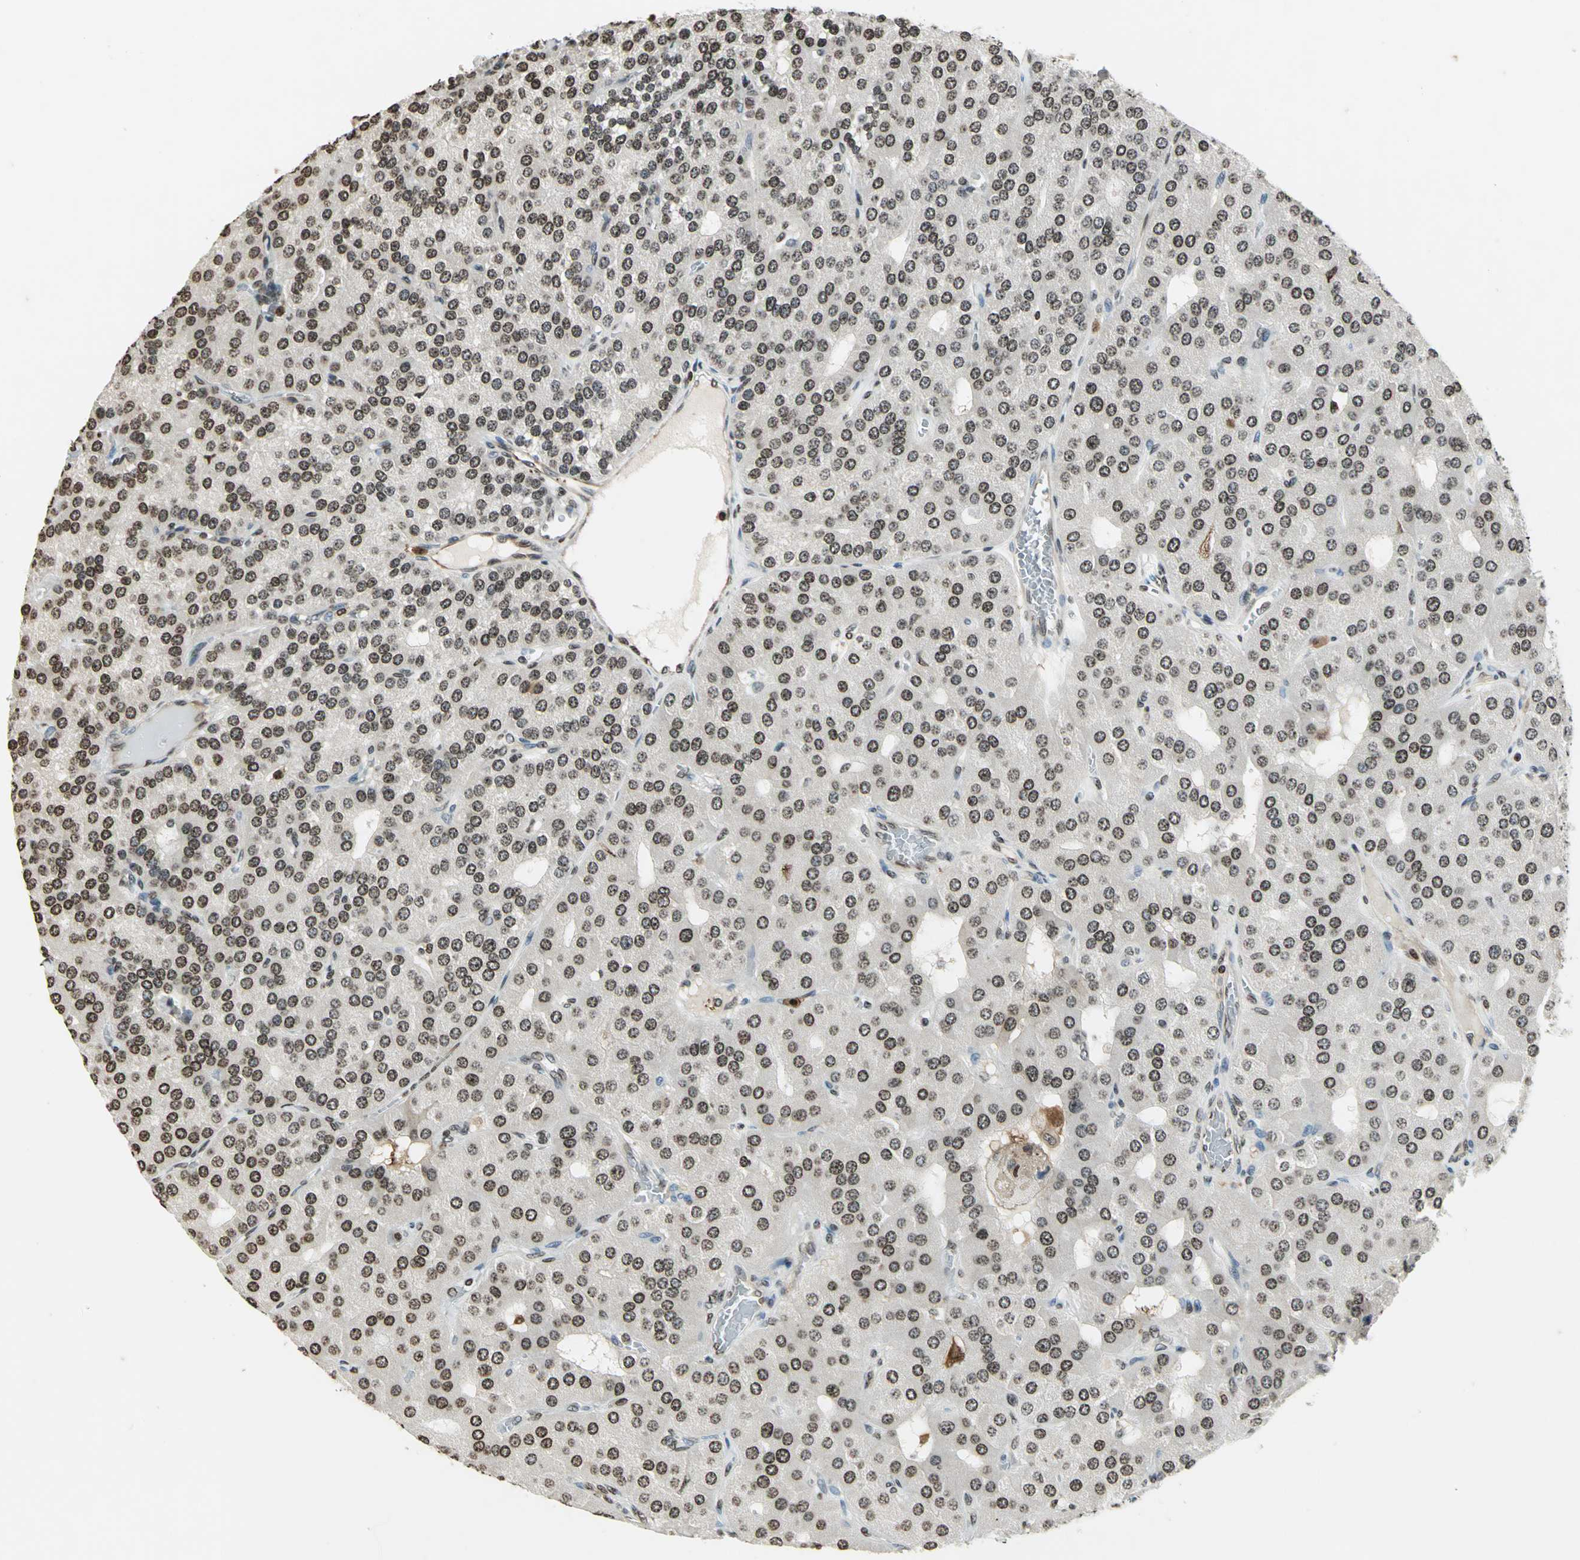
{"staining": {"intensity": "weak", "quantity": "25%-75%", "location": "cytoplasmic/membranous,nuclear"}, "tissue": "parathyroid gland", "cell_type": "Glandular cells", "image_type": "normal", "snomed": [{"axis": "morphology", "description": "Normal tissue, NOS"}, {"axis": "morphology", "description": "Adenoma, NOS"}, {"axis": "topography", "description": "Parathyroid gland"}], "caption": "Benign parathyroid gland reveals weak cytoplasmic/membranous,nuclear positivity in approximately 25%-75% of glandular cells The staining was performed using DAB (3,3'-diaminobenzidine), with brown indicating positive protein expression. Nuclei are stained blue with hematoxylin..", "gene": "LGALS3", "patient": {"sex": "female", "age": 86}}